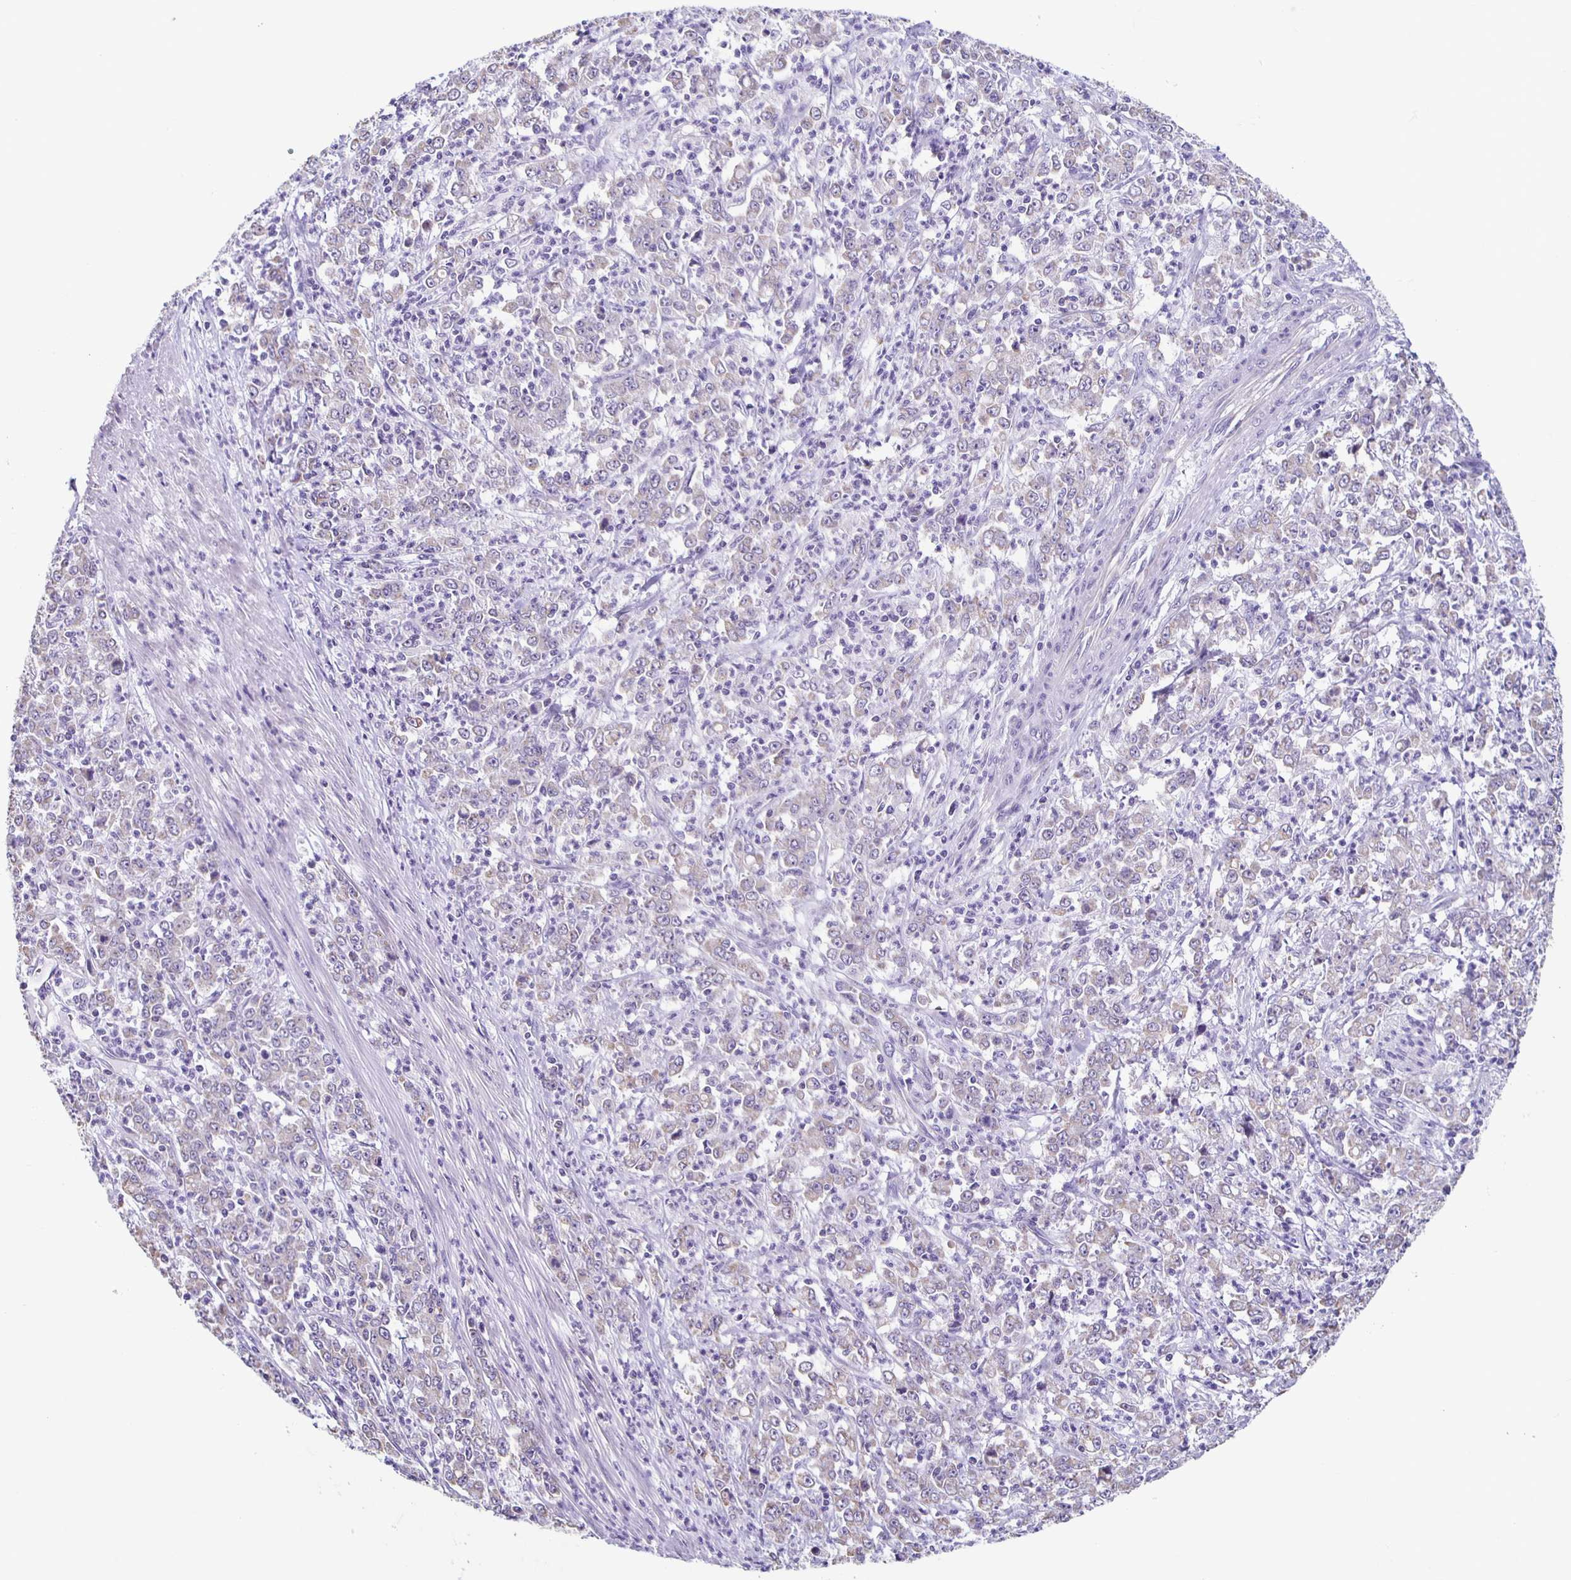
{"staining": {"intensity": "negative", "quantity": "none", "location": "none"}, "tissue": "stomach cancer", "cell_type": "Tumor cells", "image_type": "cancer", "snomed": [{"axis": "morphology", "description": "Adenocarcinoma, NOS"}, {"axis": "topography", "description": "Stomach, lower"}], "caption": "Stomach adenocarcinoma was stained to show a protein in brown. There is no significant positivity in tumor cells.", "gene": "TPPP", "patient": {"sex": "female", "age": 71}}